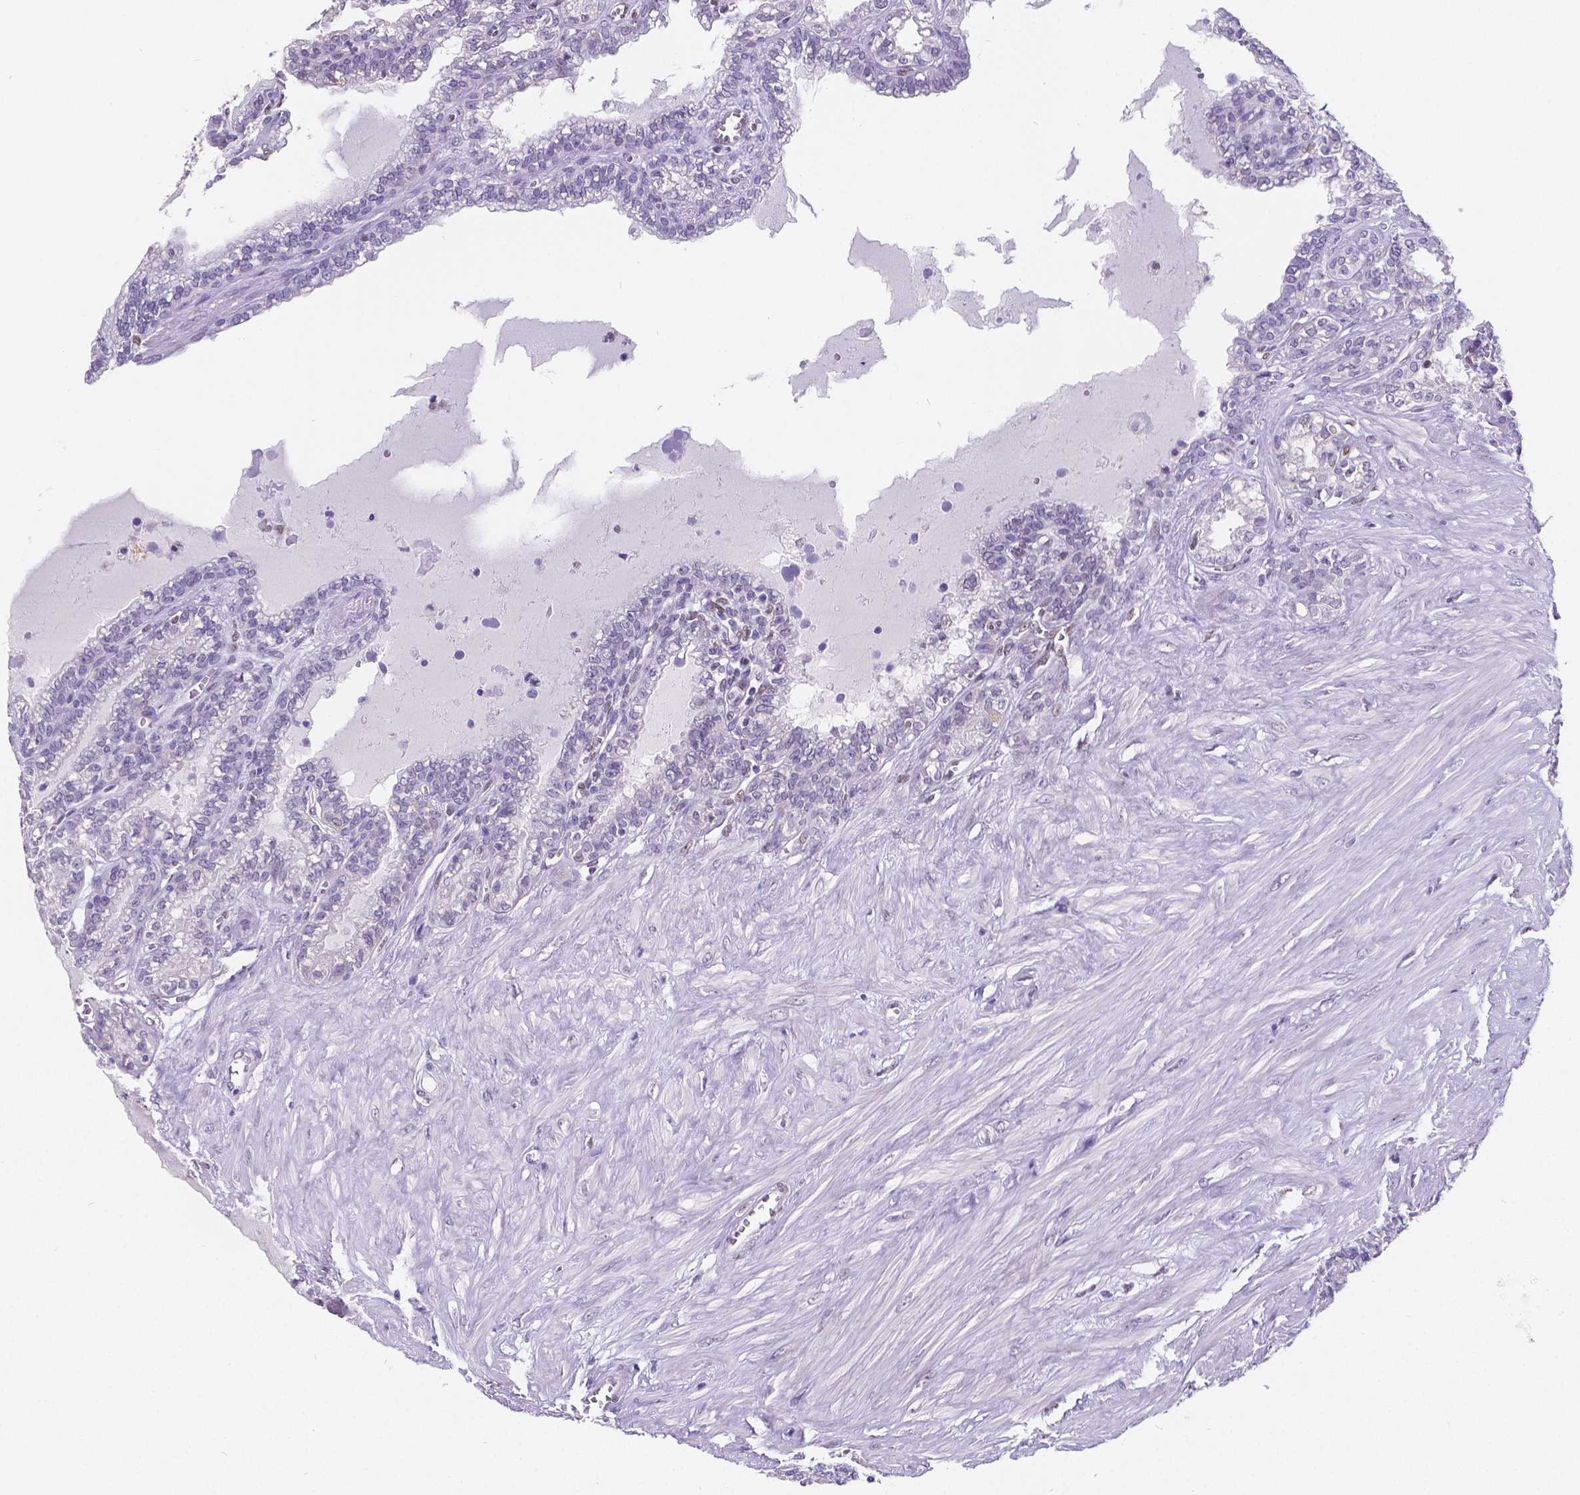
{"staining": {"intensity": "negative", "quantity": "none", "location": "none"}, "tissue": "seminal vesicle", "cell_type": "Glandular cells", "image_type": "normal", "snomed": [{"axis": "morphology", "description": "Normal tissue, NOS"}, {"axis": "morphology", "description": "Urothelial carcinoma, NOS"}, {"axis": "topography", "description": "Urinary bladder"}, {"axis": "topography", "description": "Seminal veicle"}], "caption": "Immunohistochemical staining of benign seminal vesicle reveals no significant positivity in glandular cells.", "gene": "MEF2C", "patient": {"sex": "male", "age": 76}}